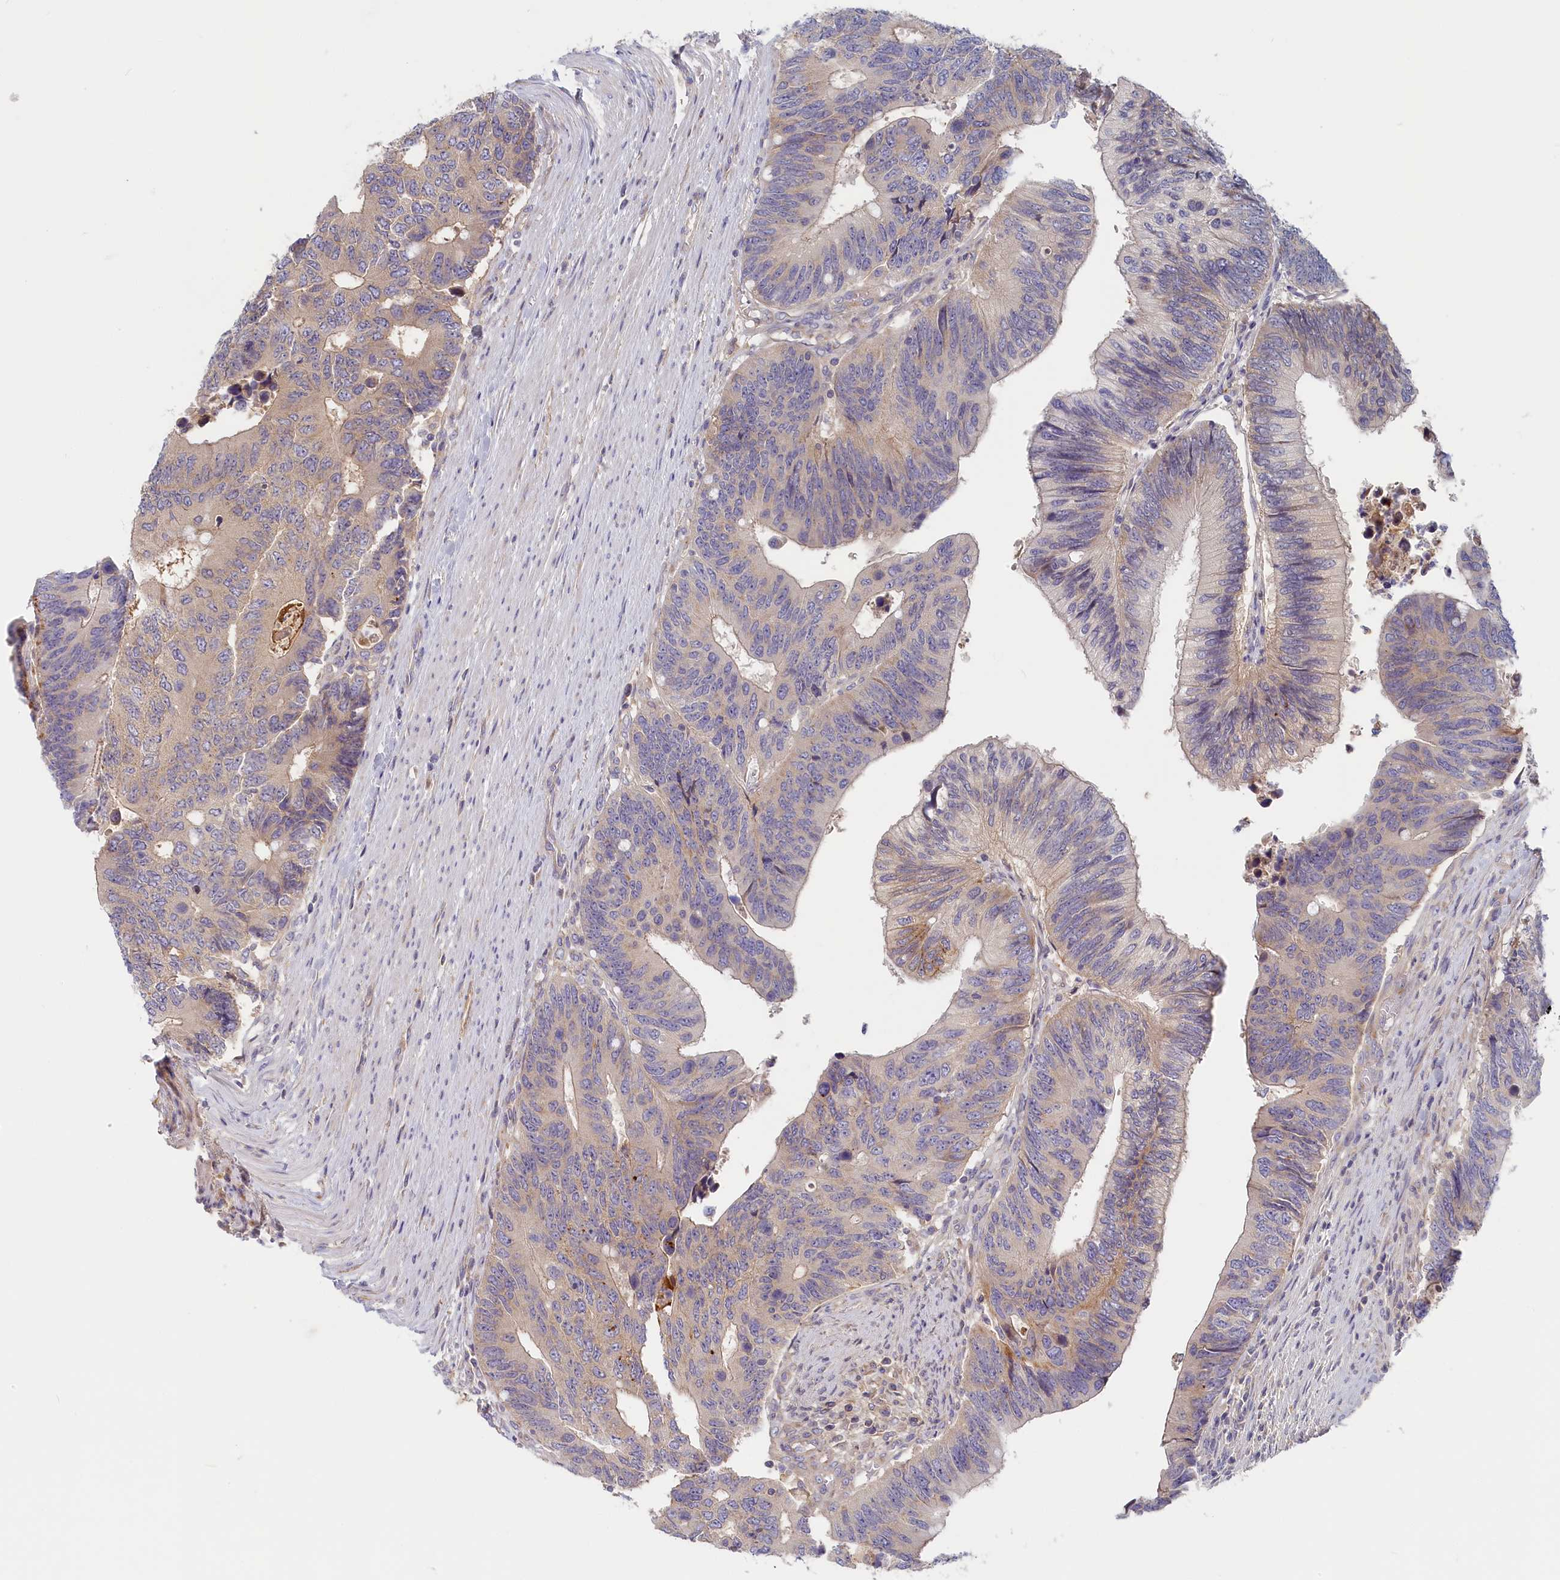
{"staining": {"intensity": "weak", "quantity": "<25%", "location": "cytoplasmic/membranous"}, "tissue": "colorectal cancer", "cell_type": "Tumor cells", "image_type": "cancer", "snomed": [{"axis": "morphology", "description": "Adenocarcinoma, NOS"}, {"axis": "topography", "description": "Colon"}], "caption": "Tumor cells show no significant expression in colorectal cancer.", "gene": "STX16", "patient": {"sex": "male", "age": 87}}